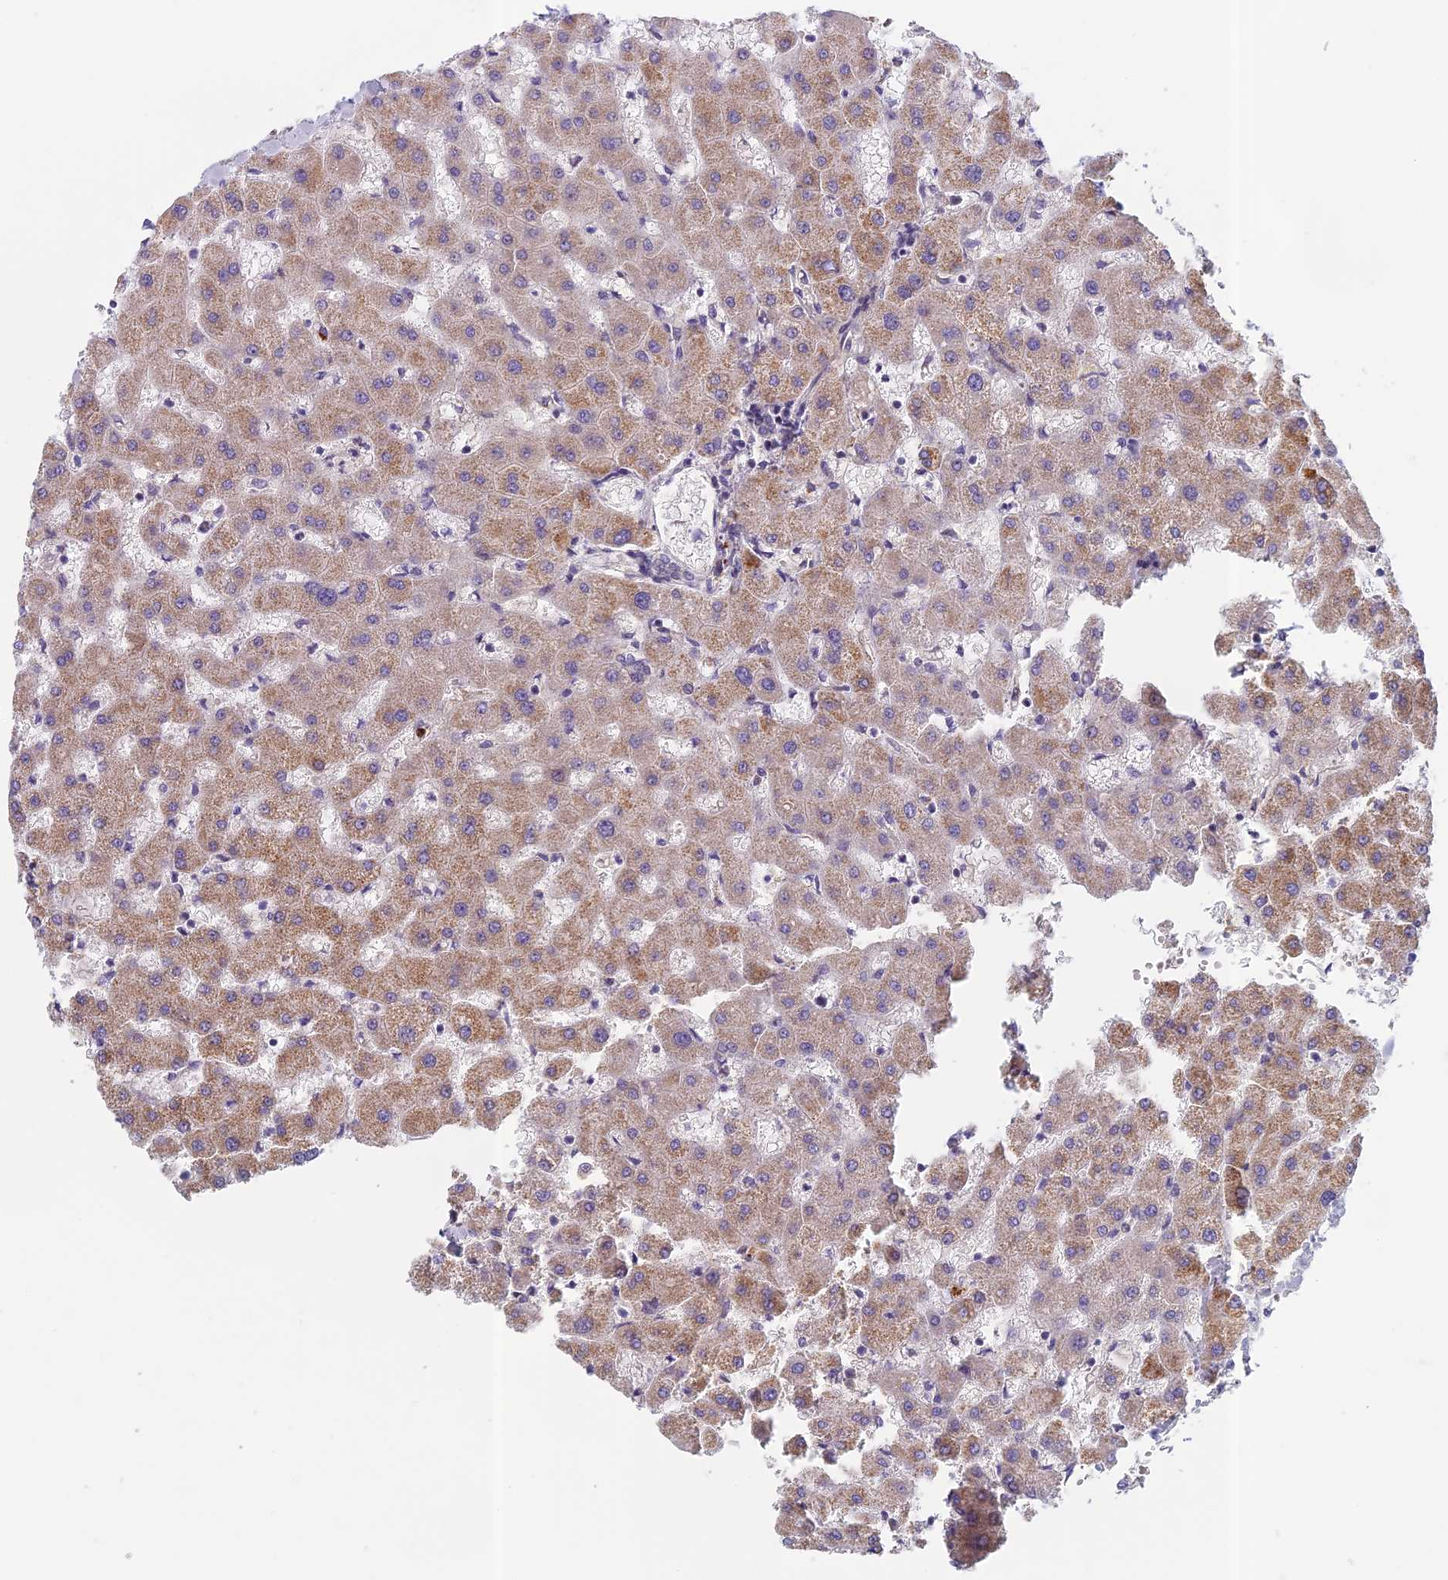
{"staining": {"intensity": "negative", "quantity": "none", "location": "none"}, "tissue": "liver", "cell_type": "Cholangiocytes", "image_type": "normal", "snomed": [{"axis": "morphology", "description": "Normal tissue, NOS"}, {"axis": "topography", "description": "Liver"}], "caption": "Immunohistochemistry photomicrograph of unremarkable liver: liver stained with DAB demonstrates no significant protein expression in cholangiocytes. (Brightfield microscopy of DAB (3,3'-diaminobenzidine) immunohistochemistry (IHC) at high magnification).", "gene": "SEMA7A", "patient": {"sex": "female", "age": 63}}